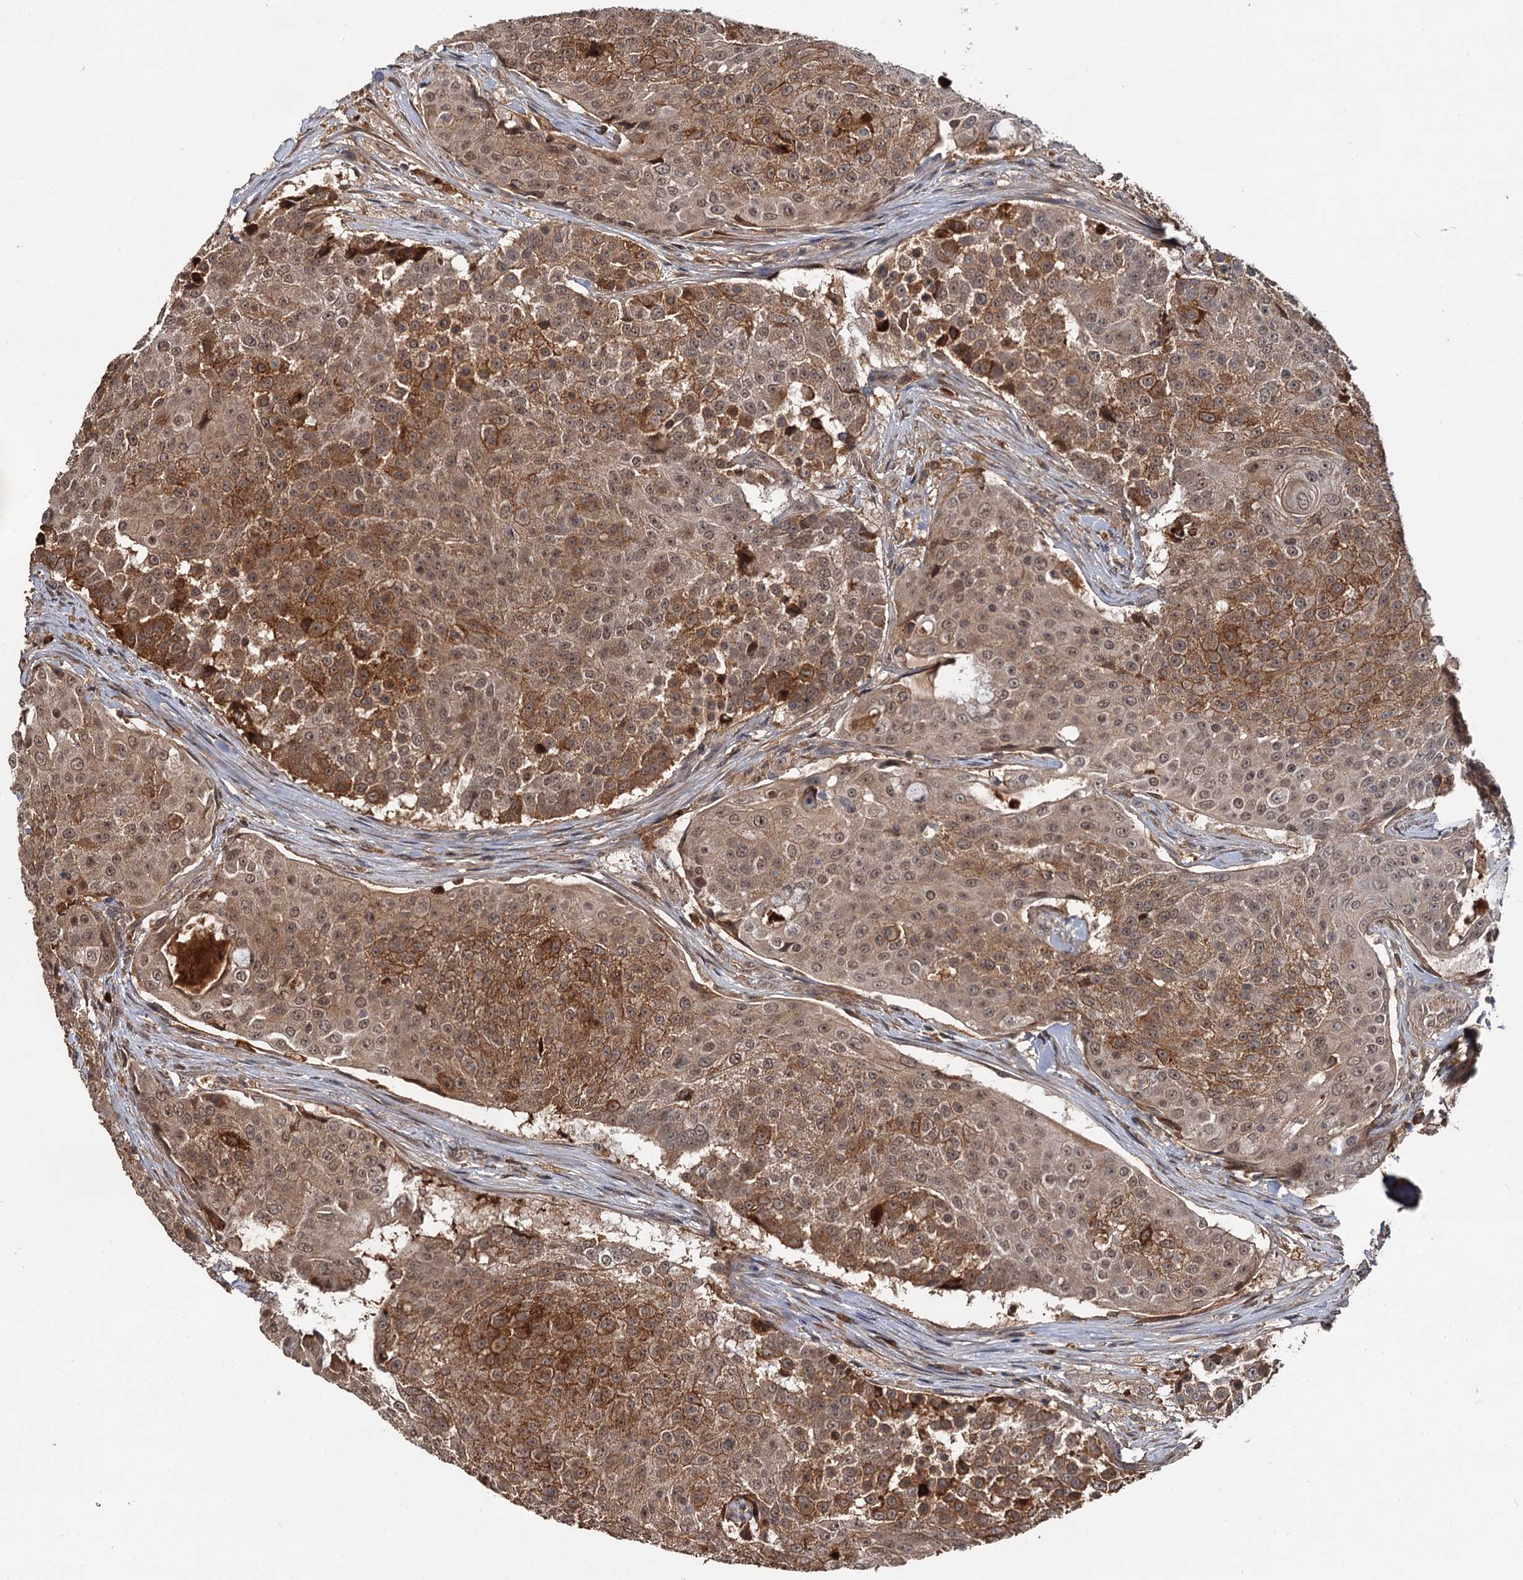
{"staining": {"intensity": "moderate", "quantity": ">75%", "location": "cytoplasmic/membranous"}, "tissue": "urothelial cancer", "cell_type": "Tumor cells", "image_type": "cancer", "snomed": [{"axis": "morphology", "description": "Urothelial carcinoma, High grade"}, {"axis": "topography", "description": "Urinary bladder"}], "caption": "Immunohistochemistry (IHC) staining of urothelial cancer, which shows medium levels of moderate cytoplasmic/membranous staining in approximately >75% of tumor cells indicating moderate cytoplasmic/membranous protein positivity. The staining was performed using DAB (brown) for protein detection and nuclei were counterstained in hematoxylin (blue).", "gene": "MBD6", "patient": {"sex": "female", "age": 63}}